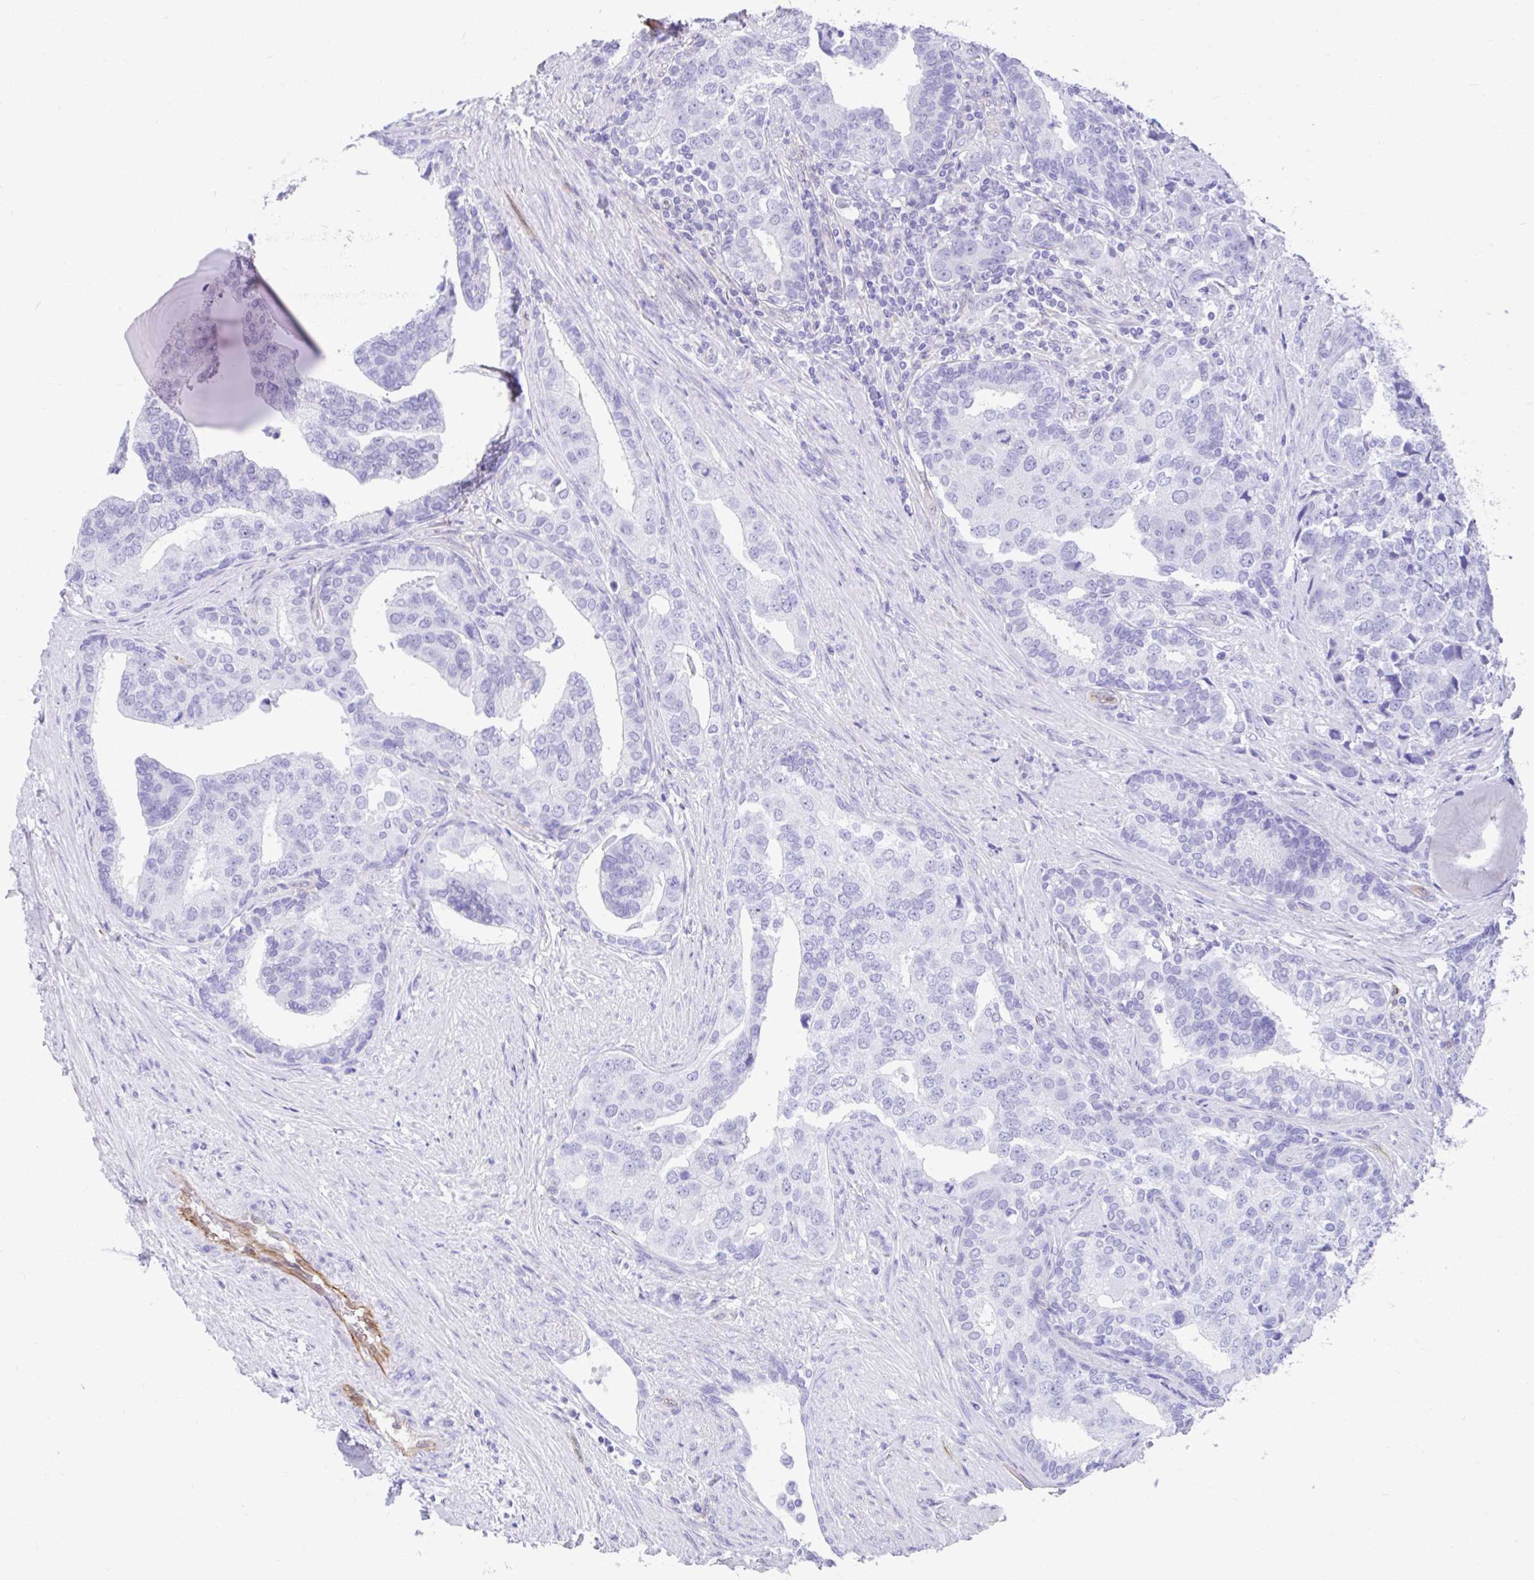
{"staining": {"intensity": "negative", "quantity": "none", "location": "none"}, "tissue": "prostate cancer", "cell_type": "Tumor cells", "image_type": "cancer", "snomed": [{"axis": "morphology", "description": "Adenocarcinoma, High grade"}, {"axis": "topography", "description": "Prostate"}], "caption": "Tumor cells show no significant protein expression in prostate cancer (high-grade adenocarcinoma).", "gene": "FAM107A", "patient": {"sex": "male", "age": 68}}